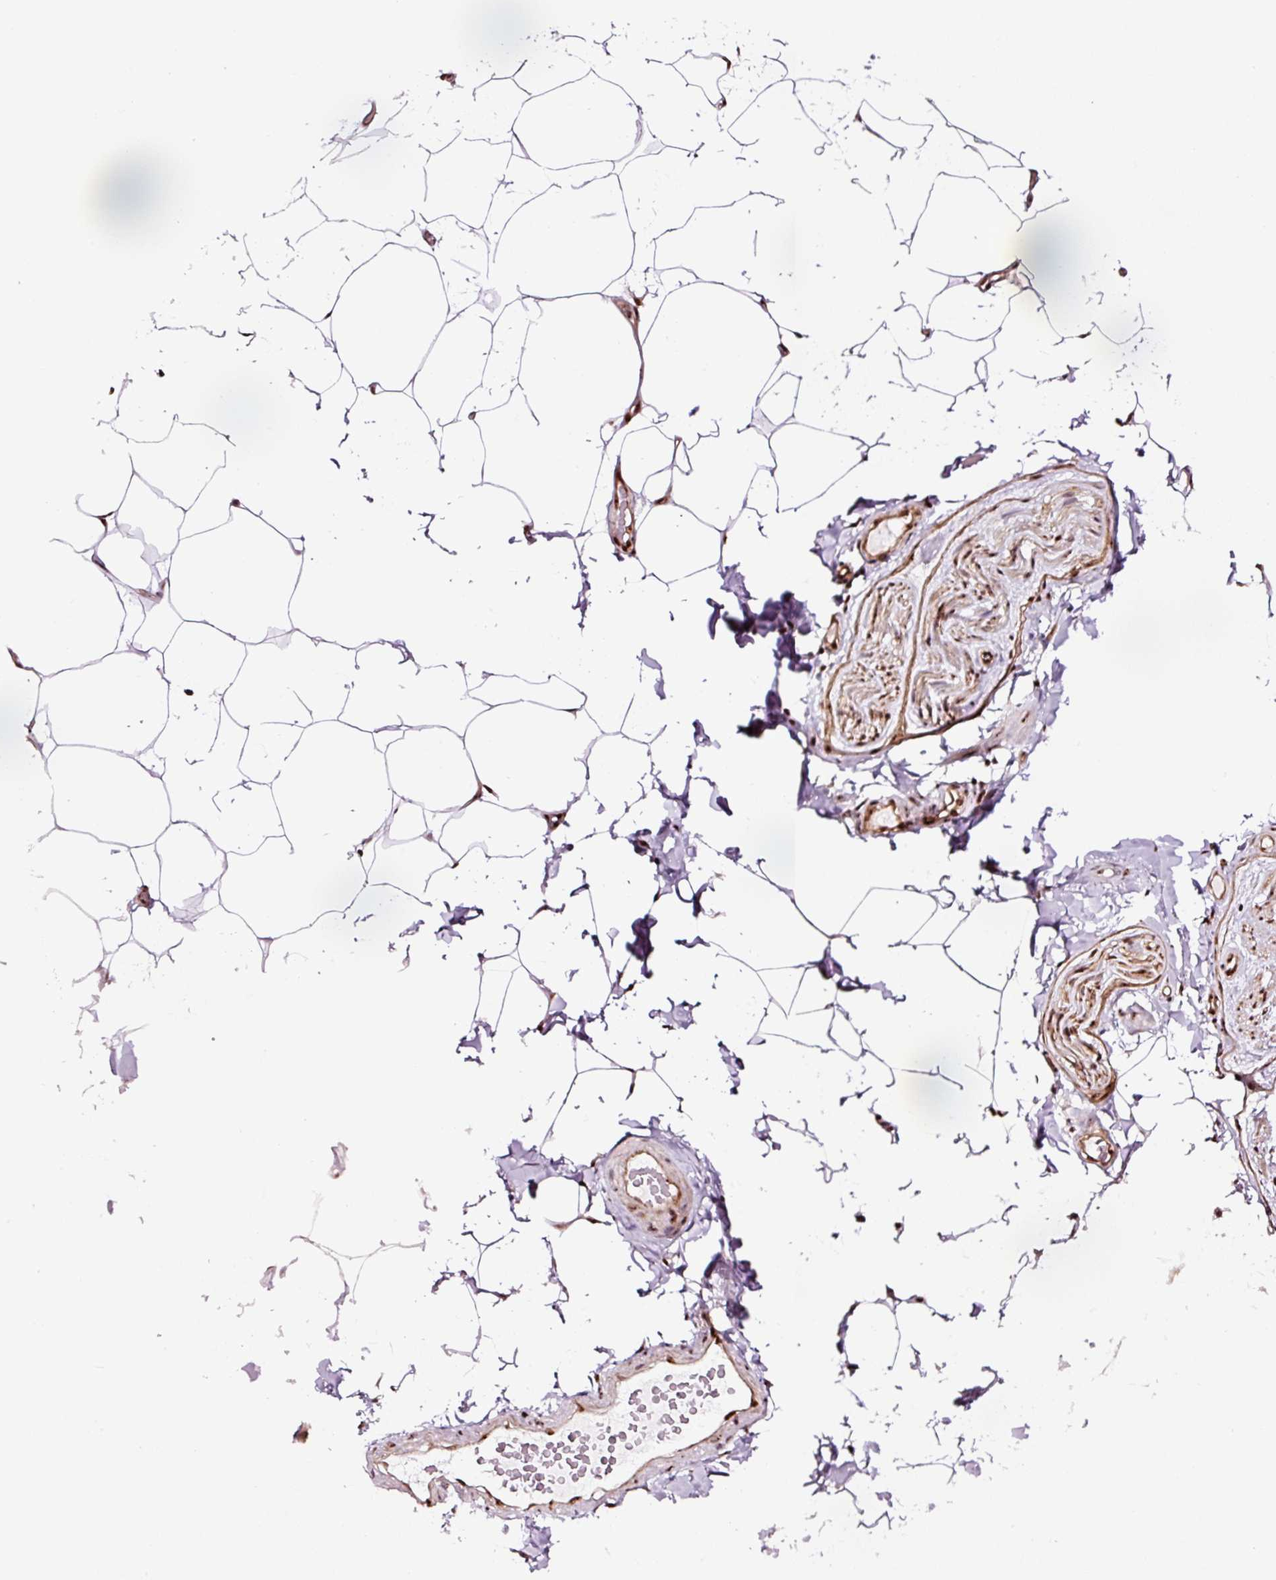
{"staining": {"intensity": "strong", "quantity": "<25%", "location": "nuclear"}, "tissue": "adipose tissue", "cell_type": "Adipocytes", "image_type": "normal", "snomed": [{"axis": "morphology", "description": "Normal tissue, NOS"}, {"axis": "topography", "description": "Vascular tissue"}, {"axis": "topography", "description": "Peripheral nerve tissue"}], "caption": "Normal adipose tissue exhibits strong nuclear positivity in about <25% of adipocytes.", "gene": "GNL3", "patient": {"sex": "male", "age": 41}}